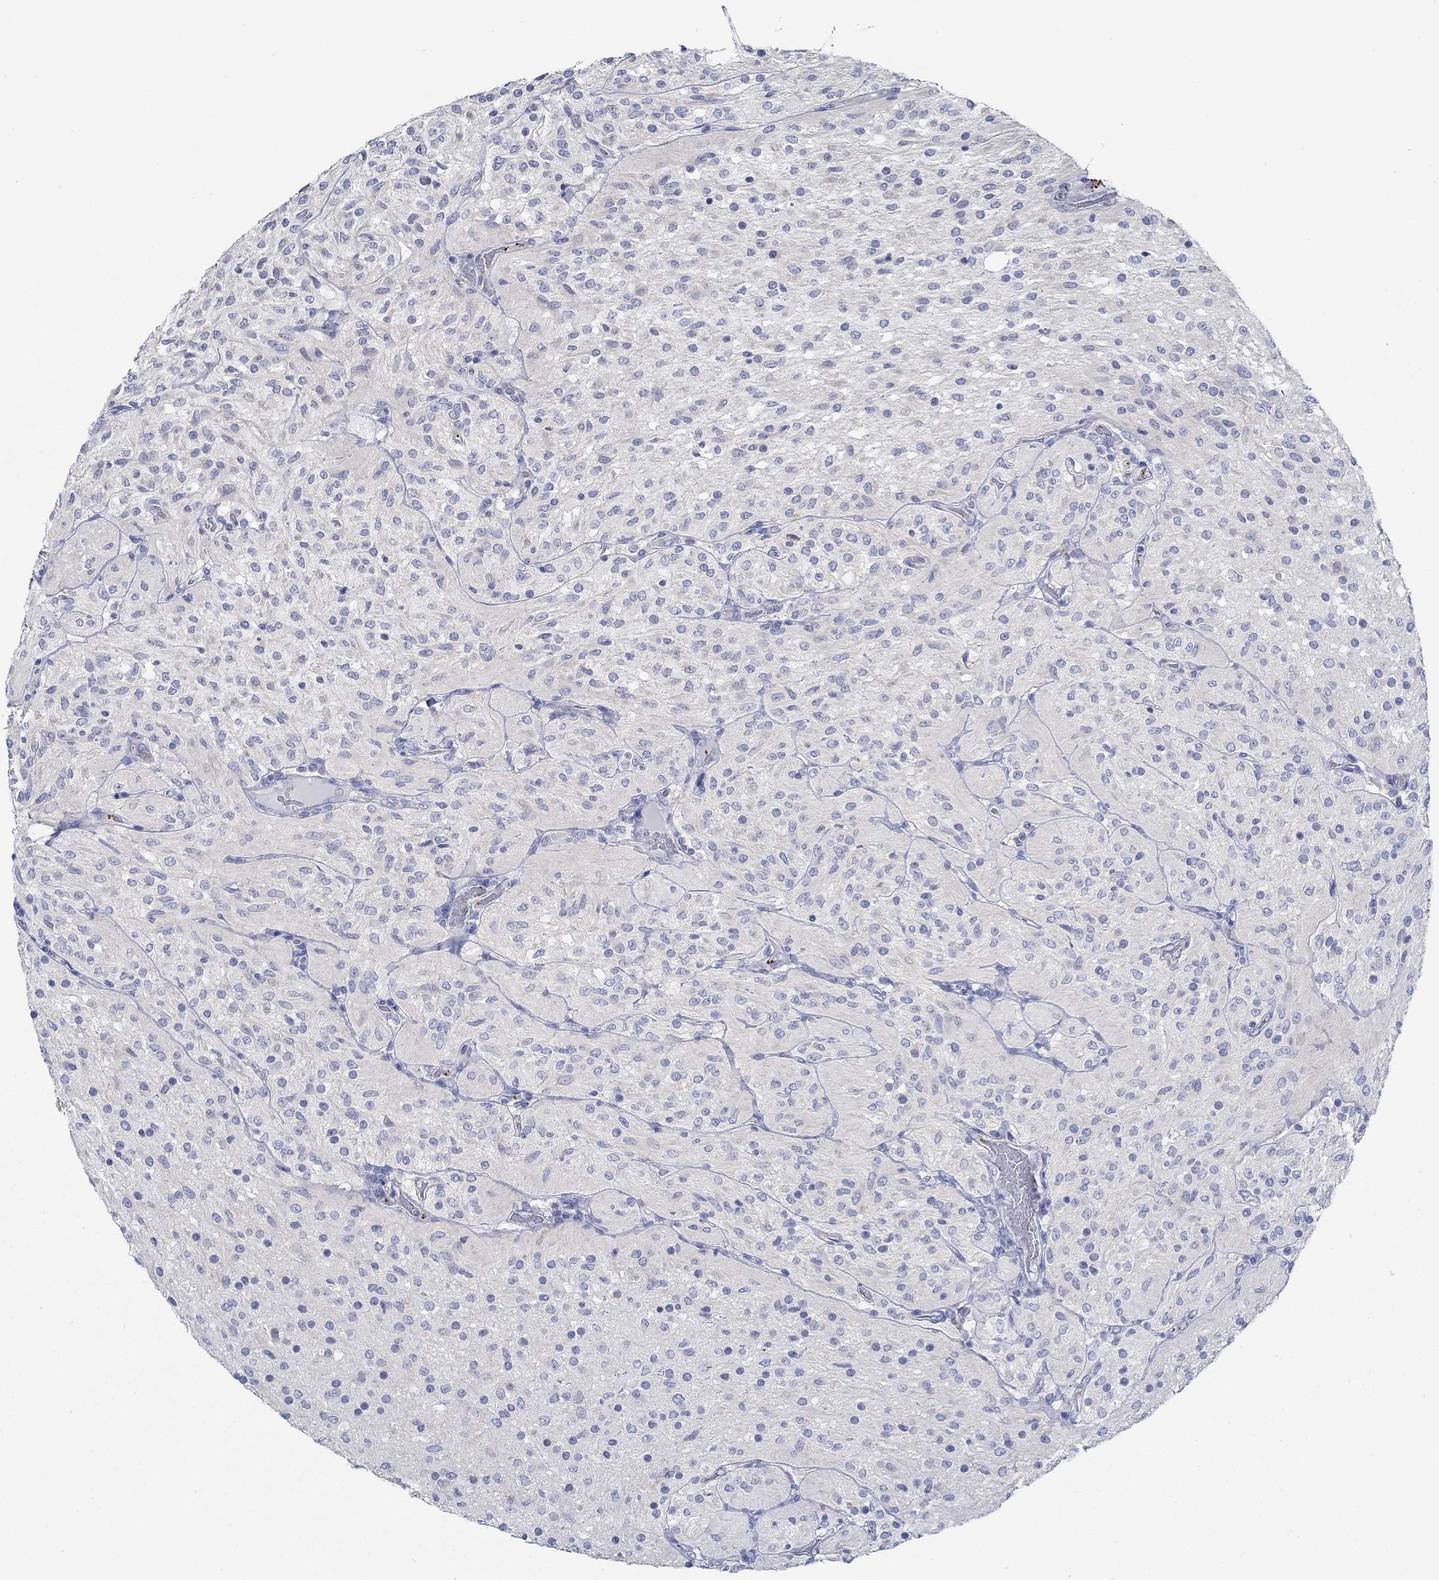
{"staining": {"intensity": "negative", "quantity": "none", "location": "none"}, "tissue": "glioma", "cell_type": "Tumor cells", "image_type": "cancer", "snomed": [{"axis": "morphology", "description": "Glioma, malignant, Low grade"}, {"axis": "topography", "description": "Brain"}], "caption": "There is no significant staining in tumor cells of glioma. (DAB (3,3'-diaminobenzidine) IHC visualized using brightfield microscopy, high magnification).", "gene": "SLC27A3", "patient": {"sex": "male", "age": 3}}